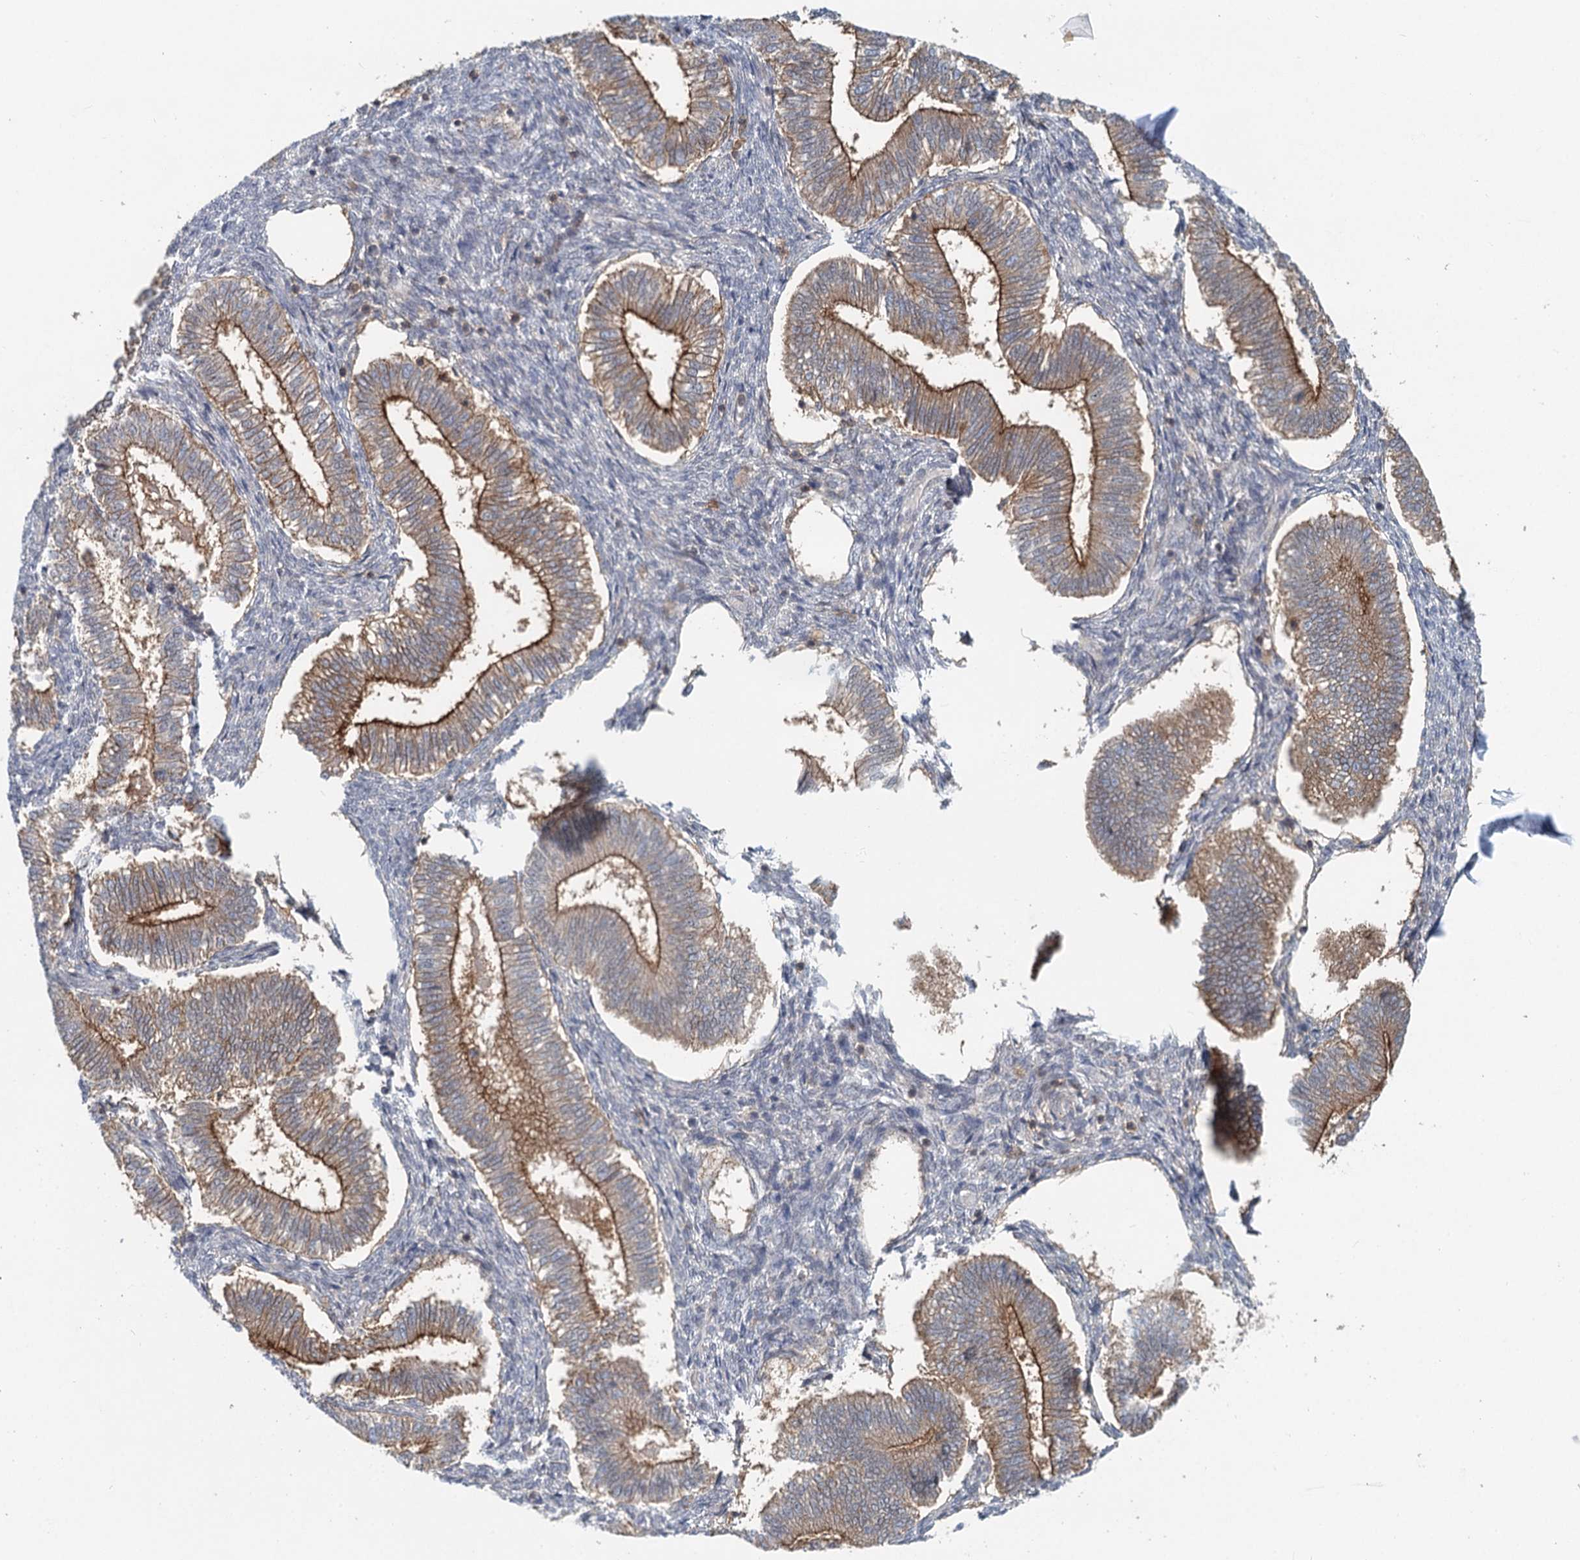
{"staining": {"intensity": "weak", "quantity": "<25%", "location": "cytoplasmic/membranous"}, "tissue": "endometrium", "cell_type": "Cells in endometrial stroma", "image_type": "normal", "snomed": [{"axis": "morphology", "description": "Normal tissue, NOS"}, {"axis": "topography", "description": "Endometrium"}], "caption": "DAB (3,3'-diaminobenzidine) immunohistochemical staining of benign endometrium demonstrates no significant expression in cells in endometrial stroma. Nuclei are stained in blue.", "gene": "CDC42SE2", "patient": {"sex": "female", "age": 25}}